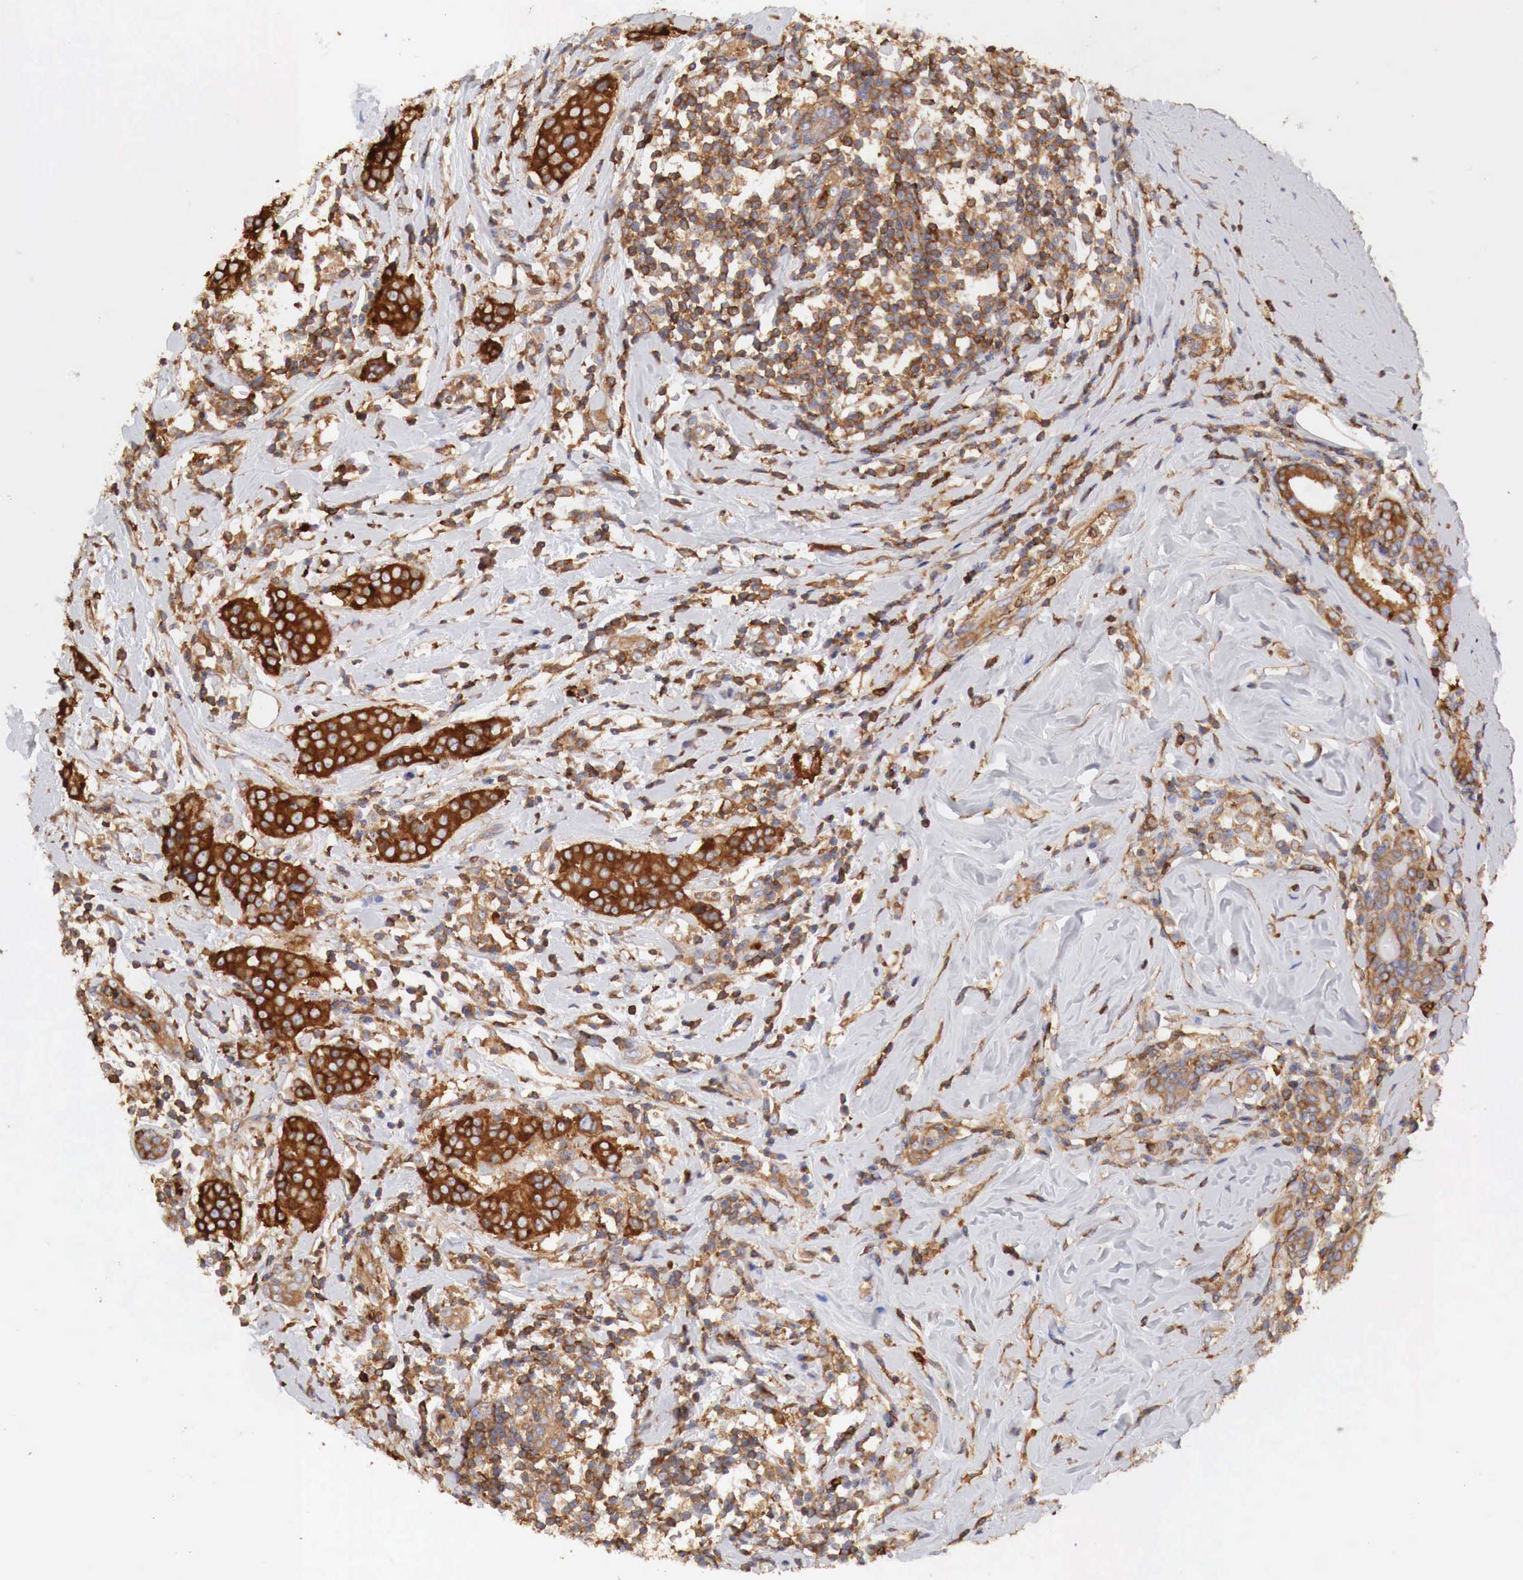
{"staining": {"intensity": "strong", "quantity": "25%-75%", "location": "cytoplasmic/membranous"}, "tissue": "breast cancer", "cell_type": "Tumor cells", "image_type": "cancer", "snomed": [{"axis": "morphology", "description": "Duct carcinoma"}, {"axis": "topography", "description": "Breast"}], "caption": "This micrograph exhibits IHC staining of breast infiltrating ductal carcinoma, with high strong cytoplasmic/membranous expression in approximately 25%-75% of tumor cells.", "gene": "G6PD", "patient": {"sex": "female", "age": 55}}